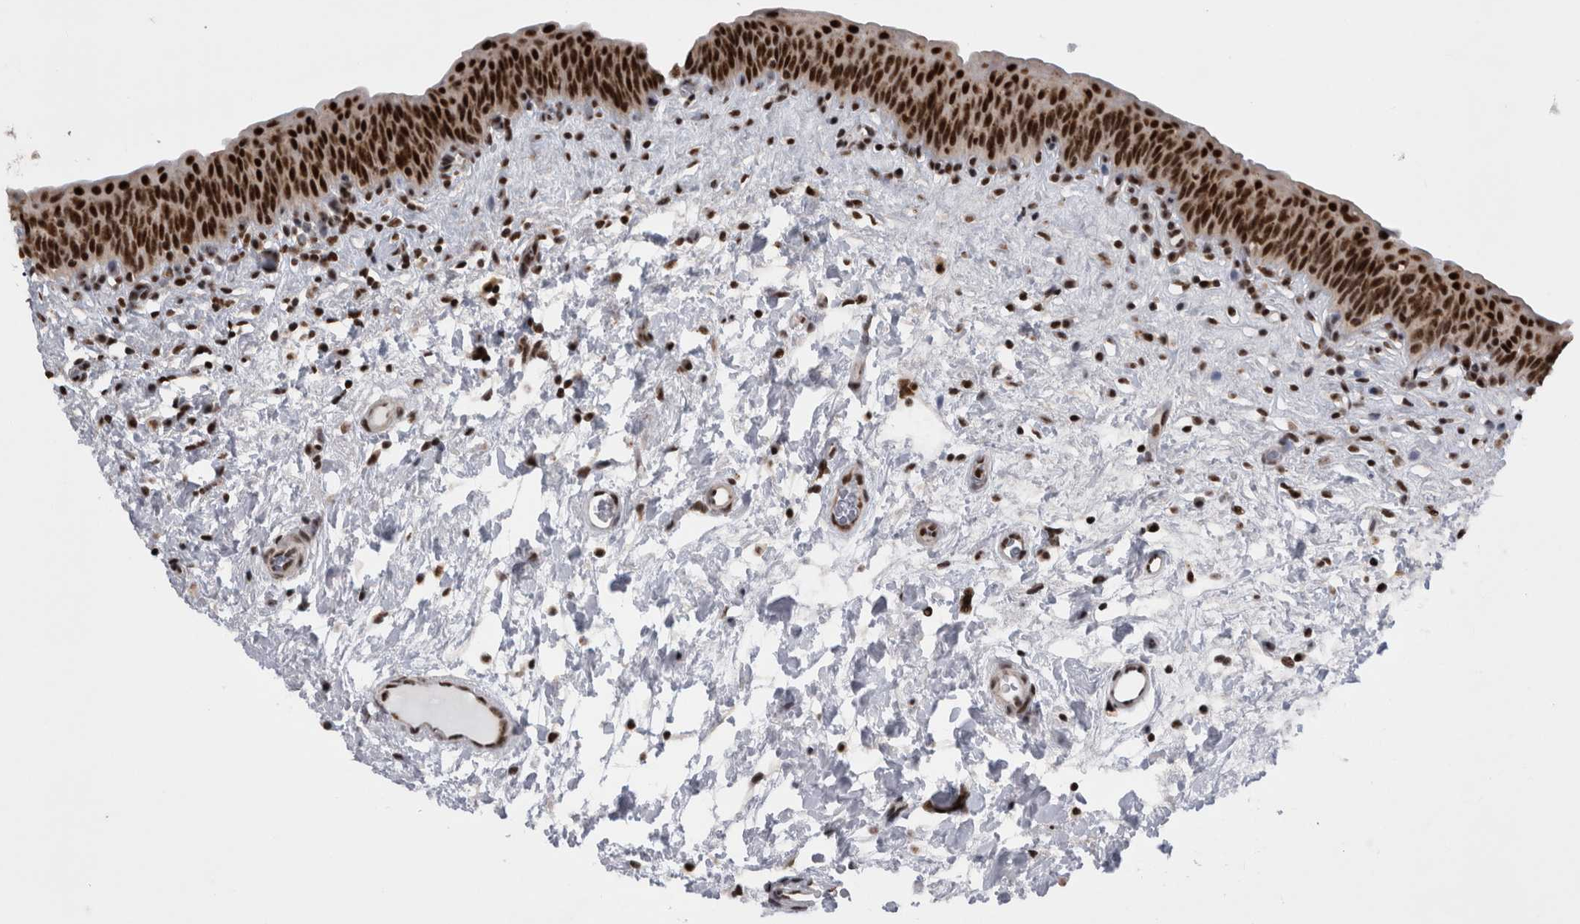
{"staining": {"intensity": "strong", "quantity": ">75%", "location": "nuclear"}, "tissue": "urinary bladder", "cell_type": "Urothelial cells", "image_type": "normal", "snomed": [{"axis": "morphology", "description": "Normal tissue, NOS"}, {"axis": "topography", "description": "Urinary bladder"}], "caption": "Urothelial cells show strong nuclear expression in about >75% of cells in benign urinary bladder. (Brightfield microscopy of DAB IHC at high magnification).", "gene": "CDK11A", "patient": {"sex": "male", "age": 83}}